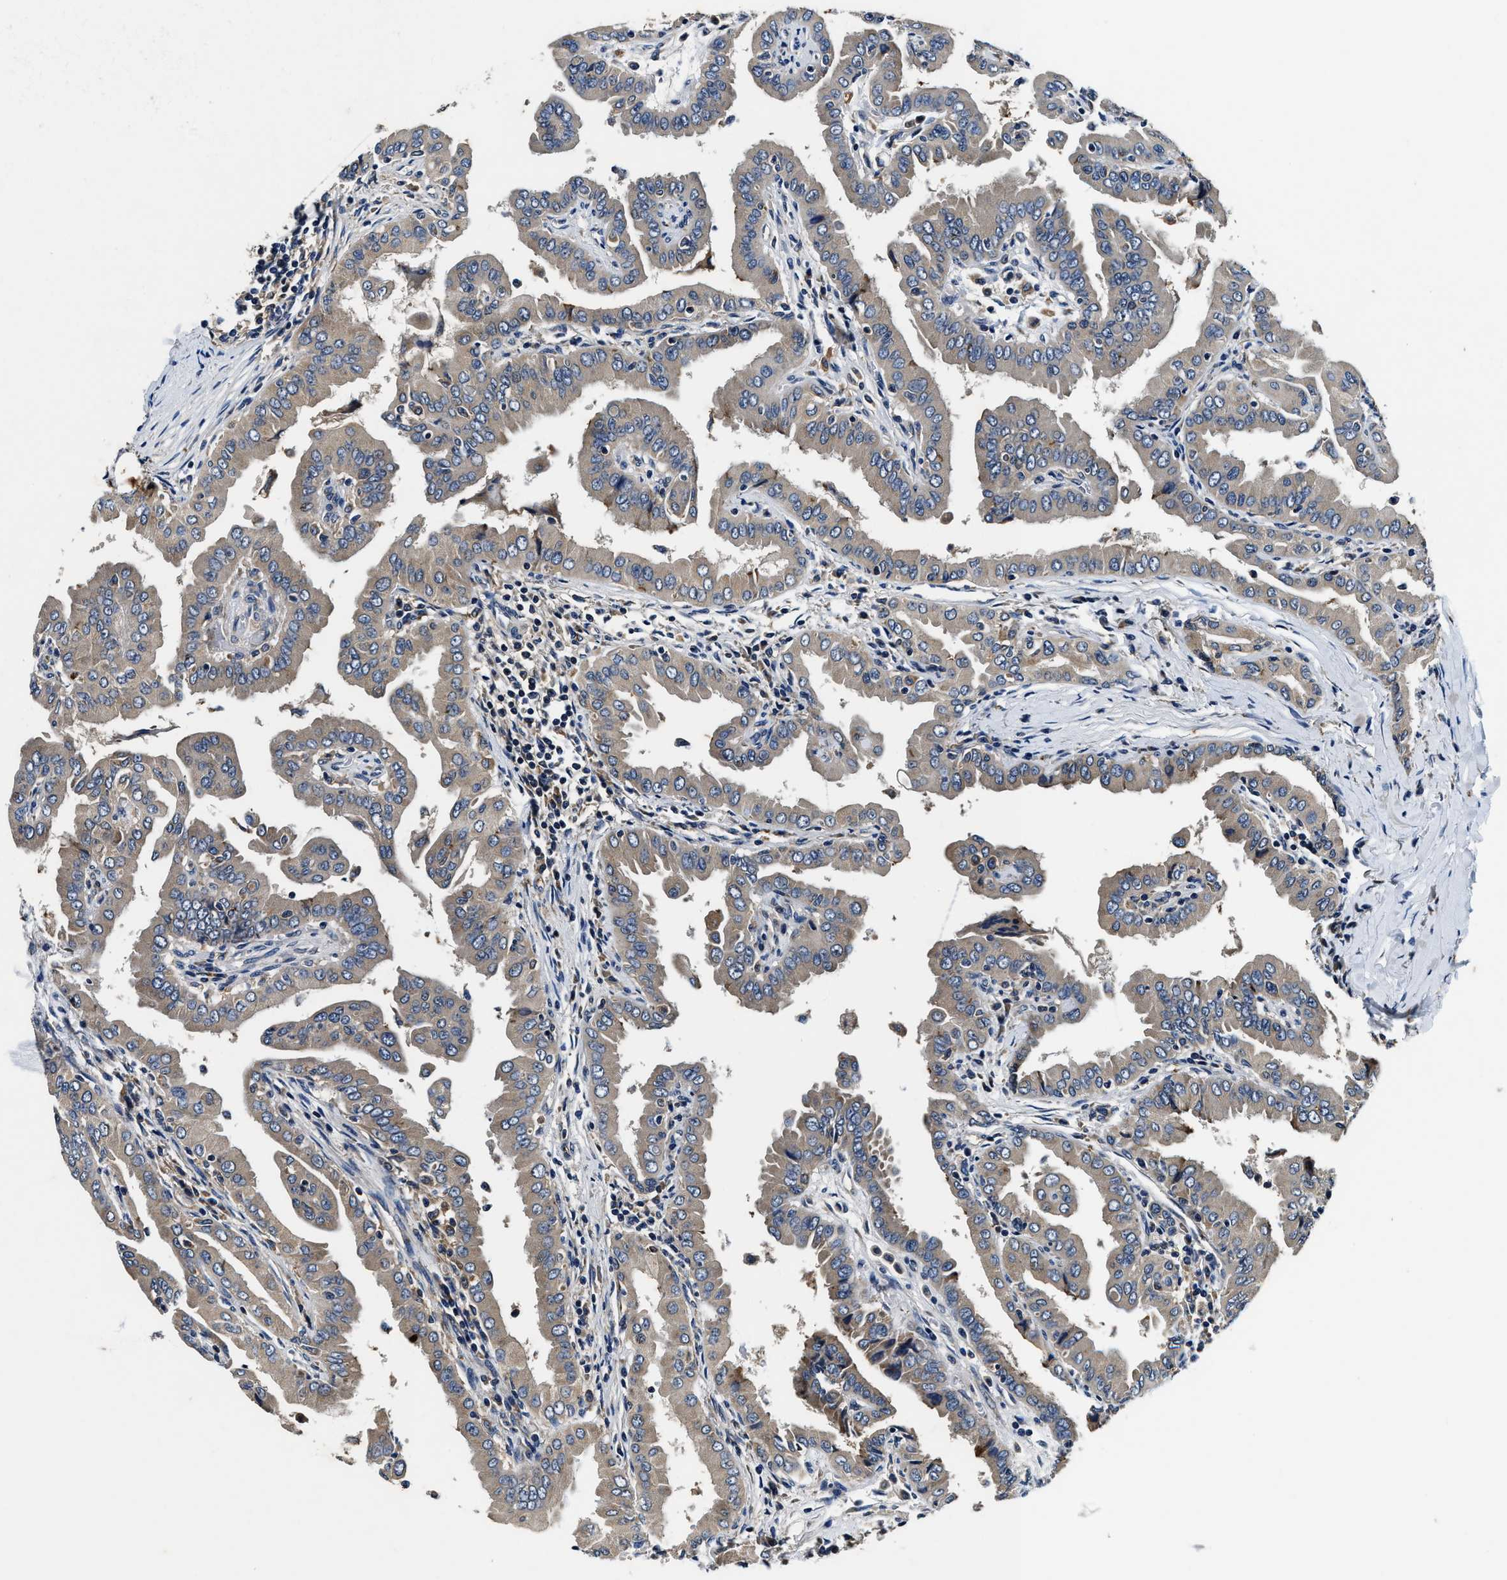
{"staining": {"intensity": "weak", "quantity": ">75%", "location": "cytoplasmic/membranous"}, "tissue": "thyroid cancer", "cell_type": "Tumor cells", "image_type": "cancer", "snomed": [{"axis": "morphology", "description": "Papillary adenocarcinoma, NOS"}, {"axis": "topography", "description": "Thyroid gland"}], "caption": "Immunohistochemical staining of papillary adenocarcinoma (thyroid) exhibits low levels of weak cytoplasmic/membranous protein staining in approximately >75% of tumor cells. The staining was performed using DAB to visualize the protein expression in brown, while the nuclei were stained in blue with hematoxylin (Magnification: 20x).", "gene": "PI4KB", "patient": {"sex": "male", "age": 33}}